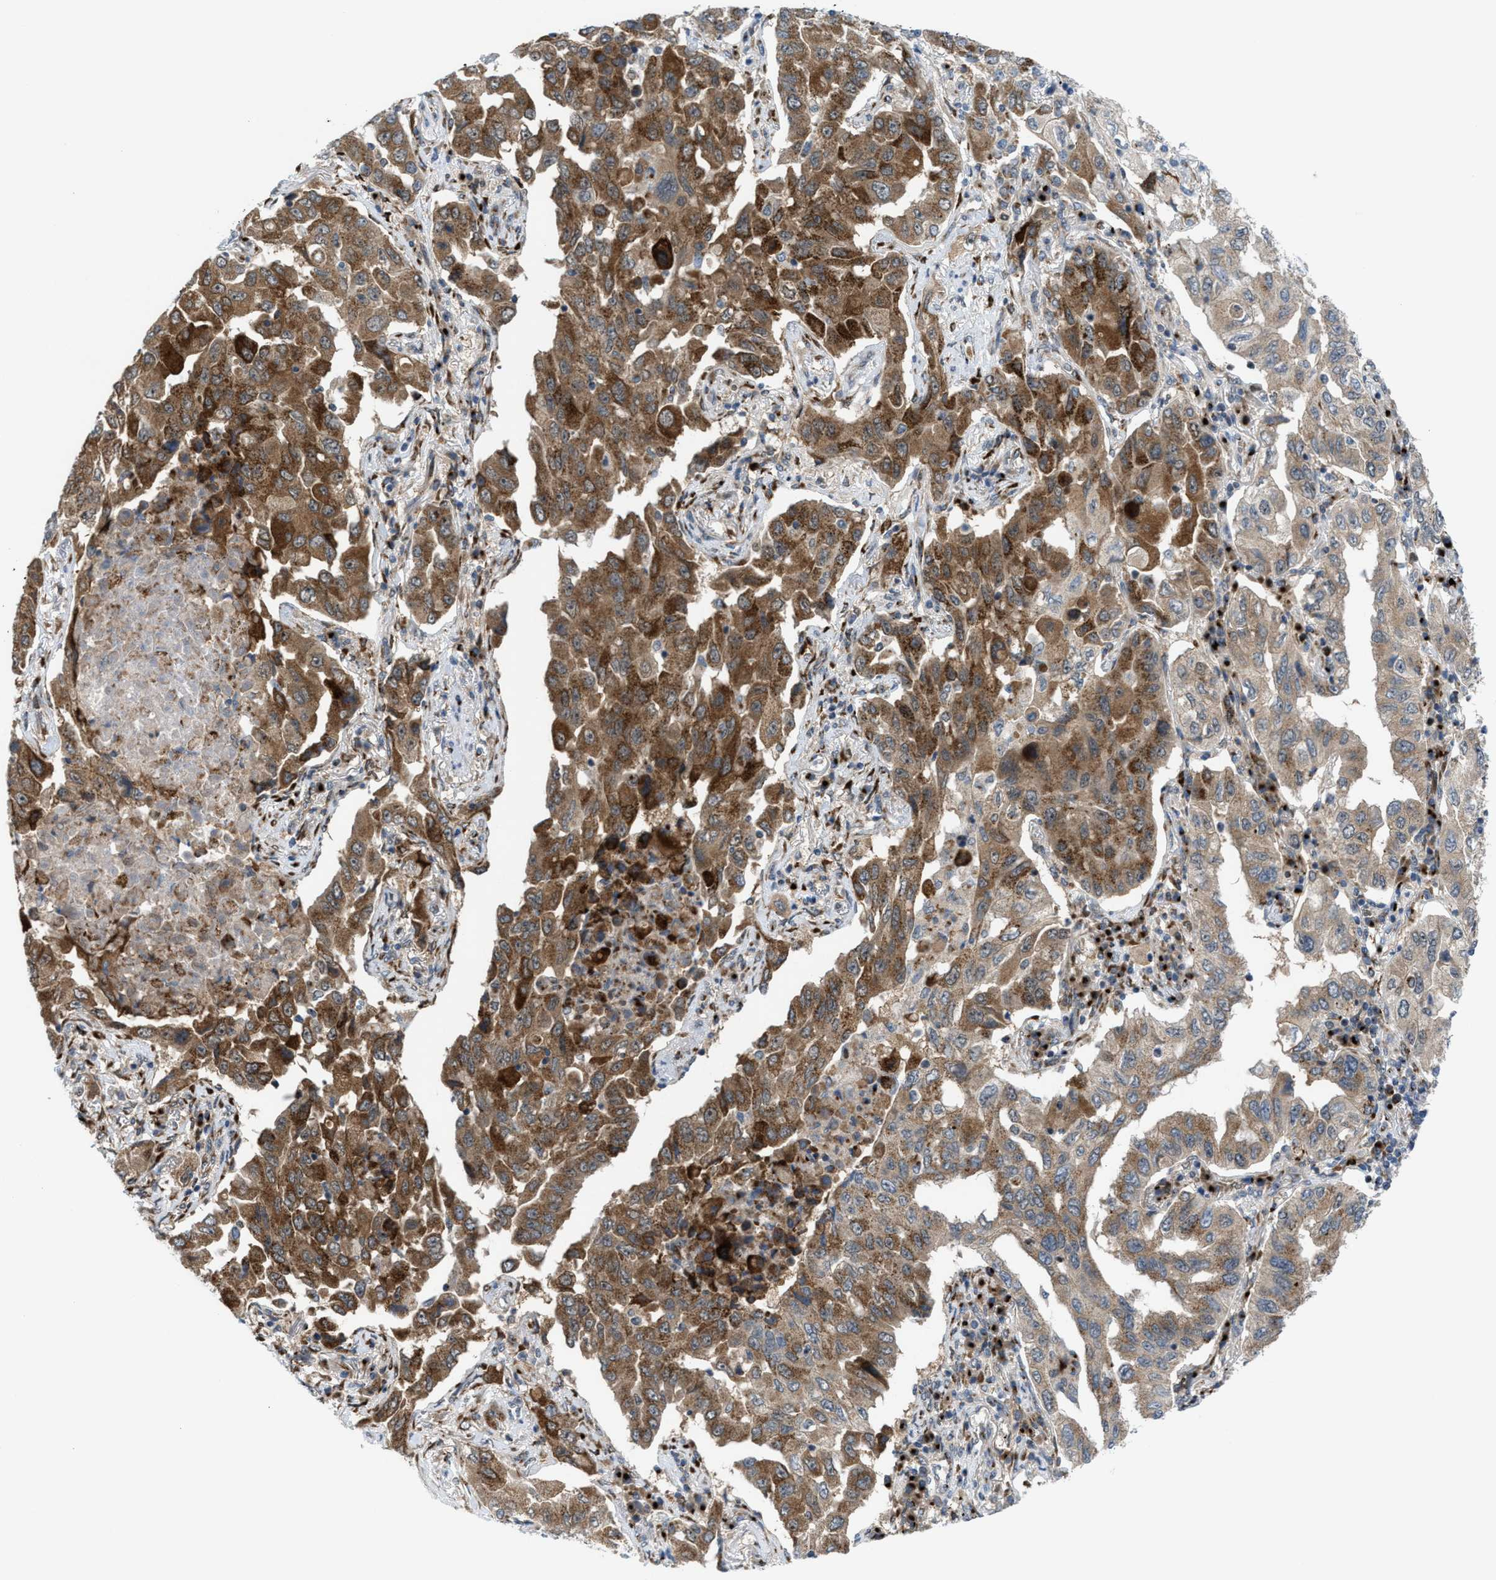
{"staining": {"intensity": "moderate", "quantity": ">75%", "location": "cytoplasmic/membranous"}, "tissue": "lung cancer", "cell_type": "Tumor cells", "image_type": "cancer", "snomed": [{"axis": "morphology", "description": "Adenocarcinoma, NOS"}, {"axis": "topography", "description": "Lung"}], "caption": "High-magnification brightfield microscopy of adenocarcinoma (lung) stained with DAB (brown) and counterstained with hematoxylin (blue). tumor cells exhibit moderate cytoplasmic/membranous positivity is appreciated in about>75% of cells.", "gene": "SLC38A10", "patient": {"sex": "female", "age": 65}}